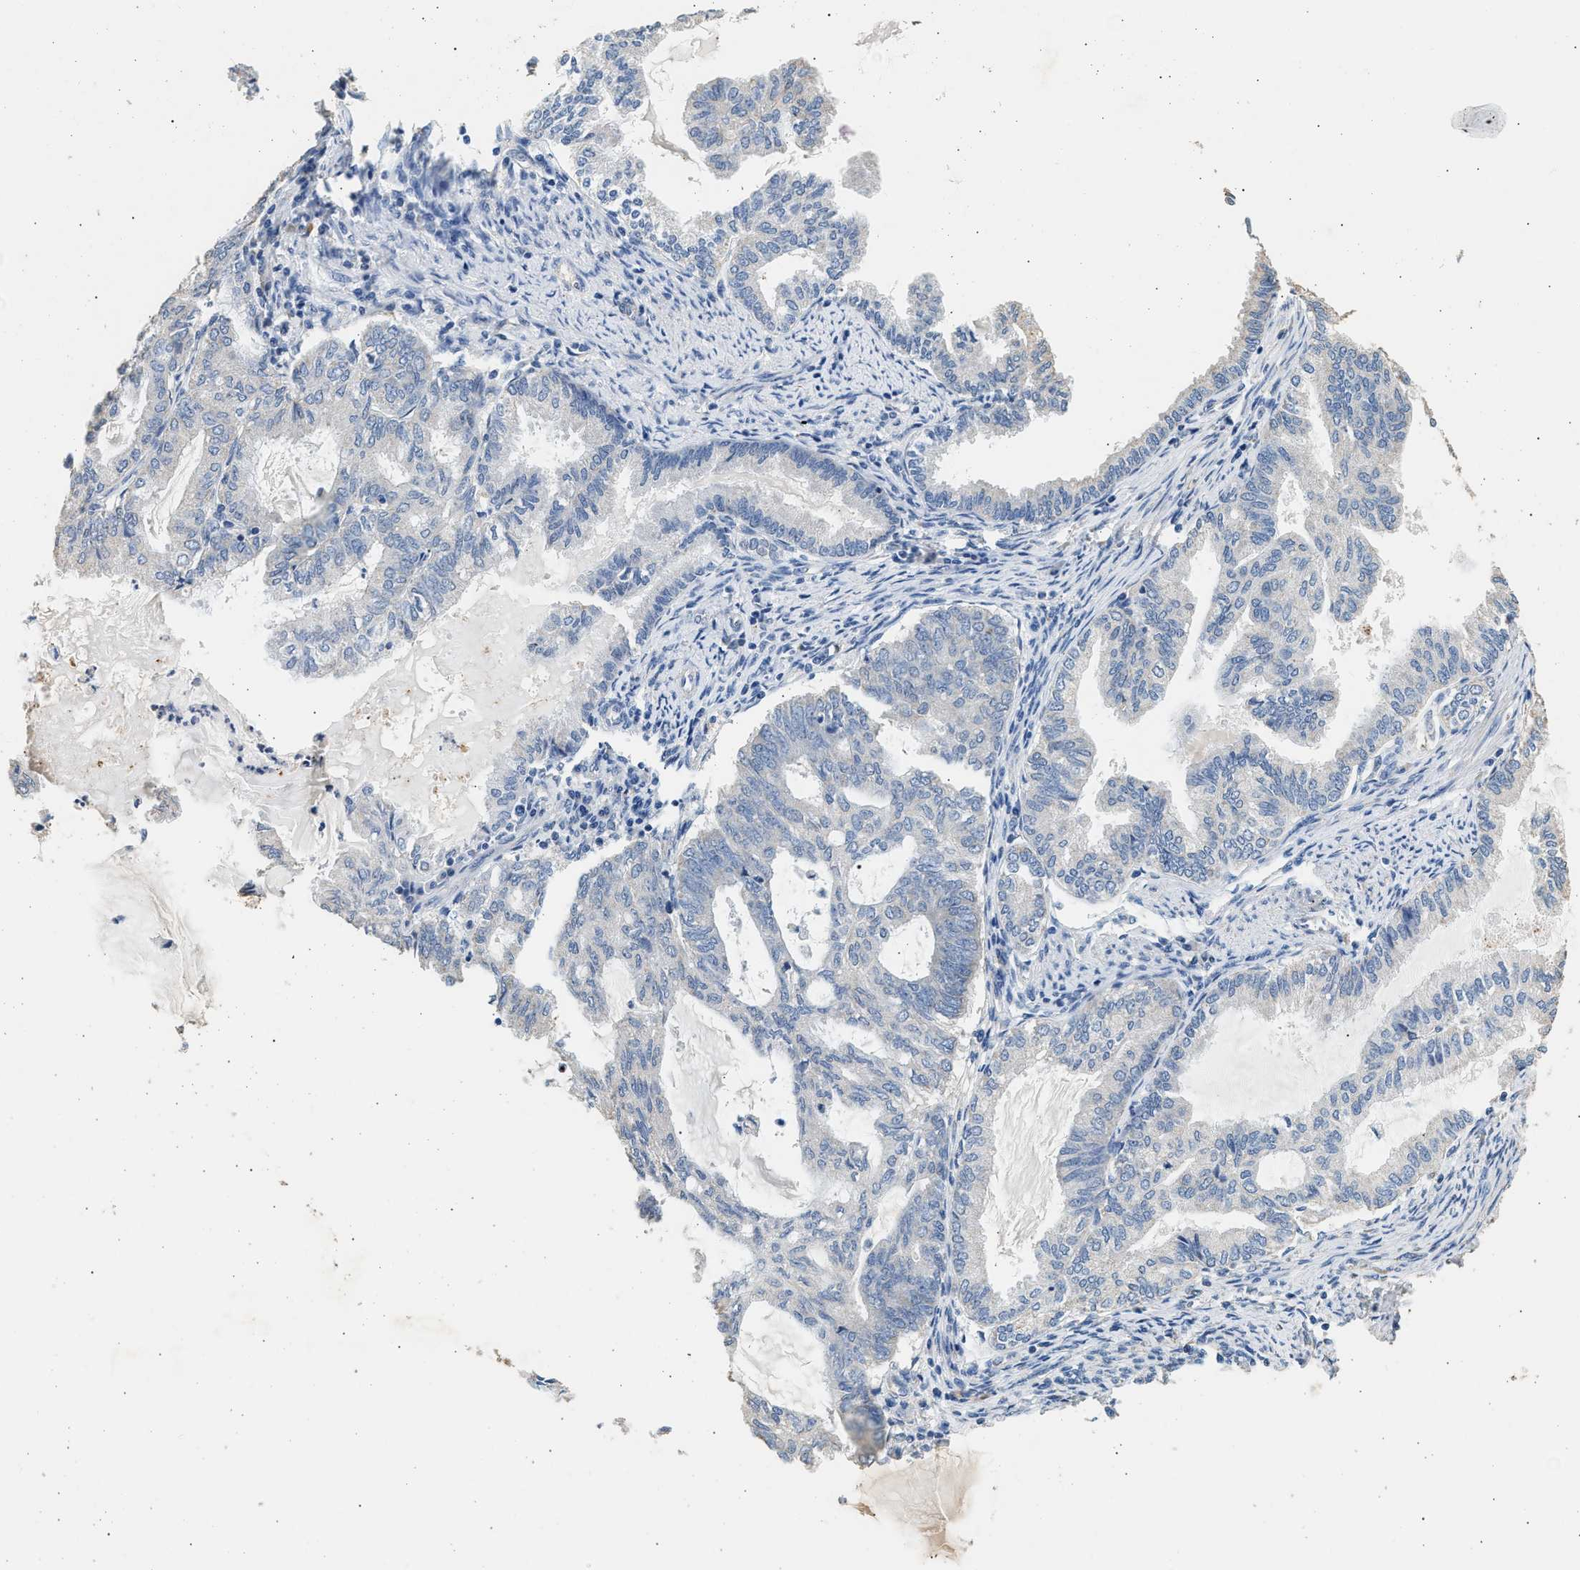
{"staining": {"intensity": "negative", "quantity": "none", "location": "none"}, "tissue": "endometrial cancer", "cell_type": "Tumor cells", "image_type": "cancer", "snomed": [{"axis": "morphology", "description": "Adenocarcinoma, NOS"}, {"axis": "topography", "description": "Endometrium"}], "caption": "Endometrial adenocarcinoma was stained to show a protein in brown. There is no significant staining in tumor cells.", "gene": "WDR31", "patient": {"sex": "female", "age": 86}}